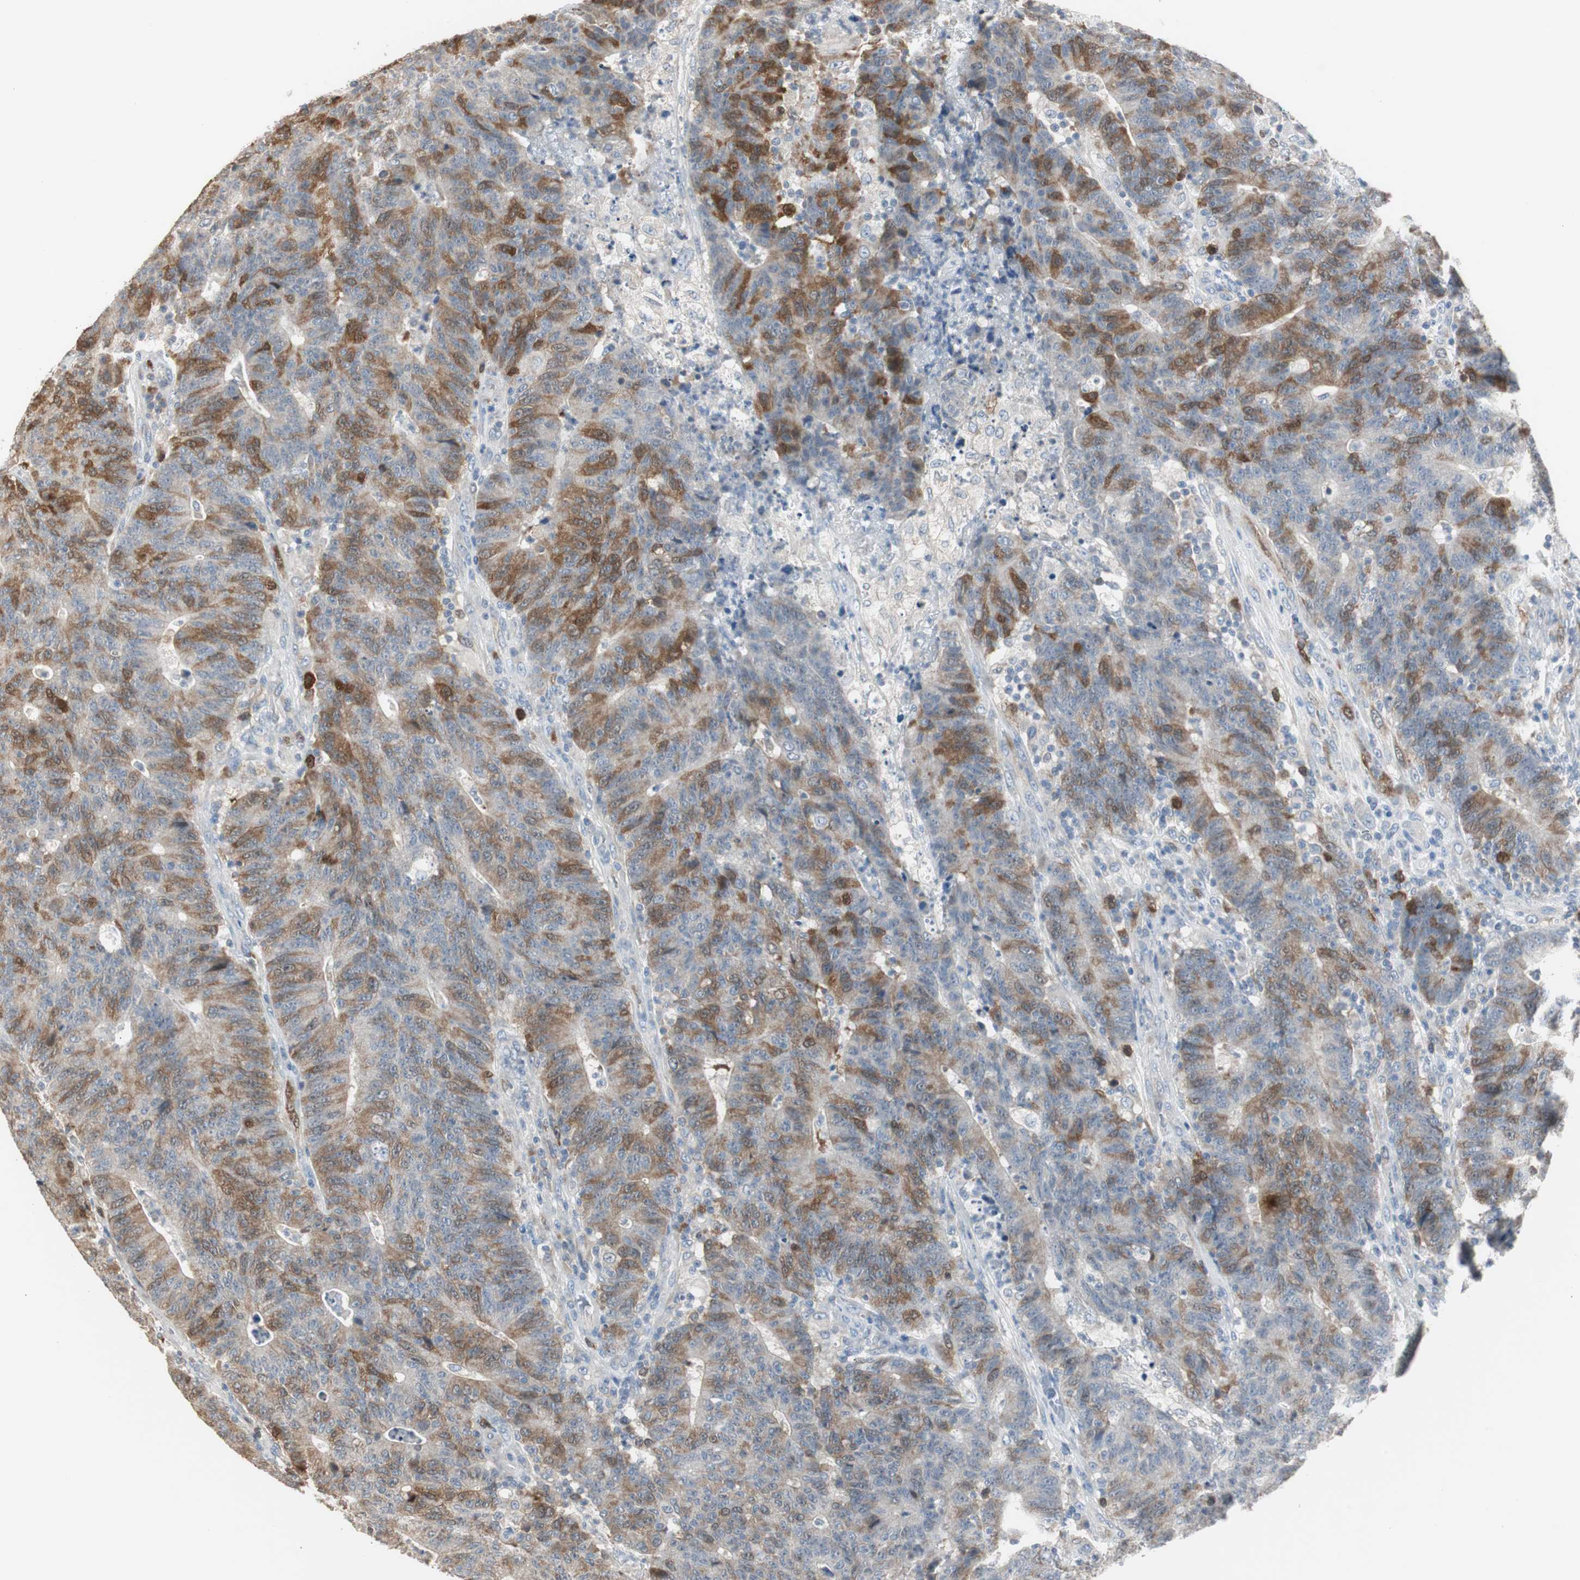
{"staining": {"intensity": "moderate", "quantity": "25%-75%", "location": "cytoplasmic/membranous"}, "tissue": "colorectal cancer", "cell_type": "Tumor cells", "image_type": "cancer", "snomed": [{"axis": "morphology", "description": "Normal tissue, NOS"}, {"axis": "morphology", "description": "Adenocarcinoma, NOS"}, {"axis": "topography", "description": "Colon"}], "caption": "Immunohistochemical staining of human colorectal cancer shows medium levels of moderate cytoplasmic/membranous expression in approximately 25%-75% of tumor cells. Using DAB (3,3'-diaminobenzidine) (brown) and hematoxylin (blue) stains, captured at high magnification using brightfield microscopy.", "gene": "TK1", "patient": {"sex": "female", "age": 75}}